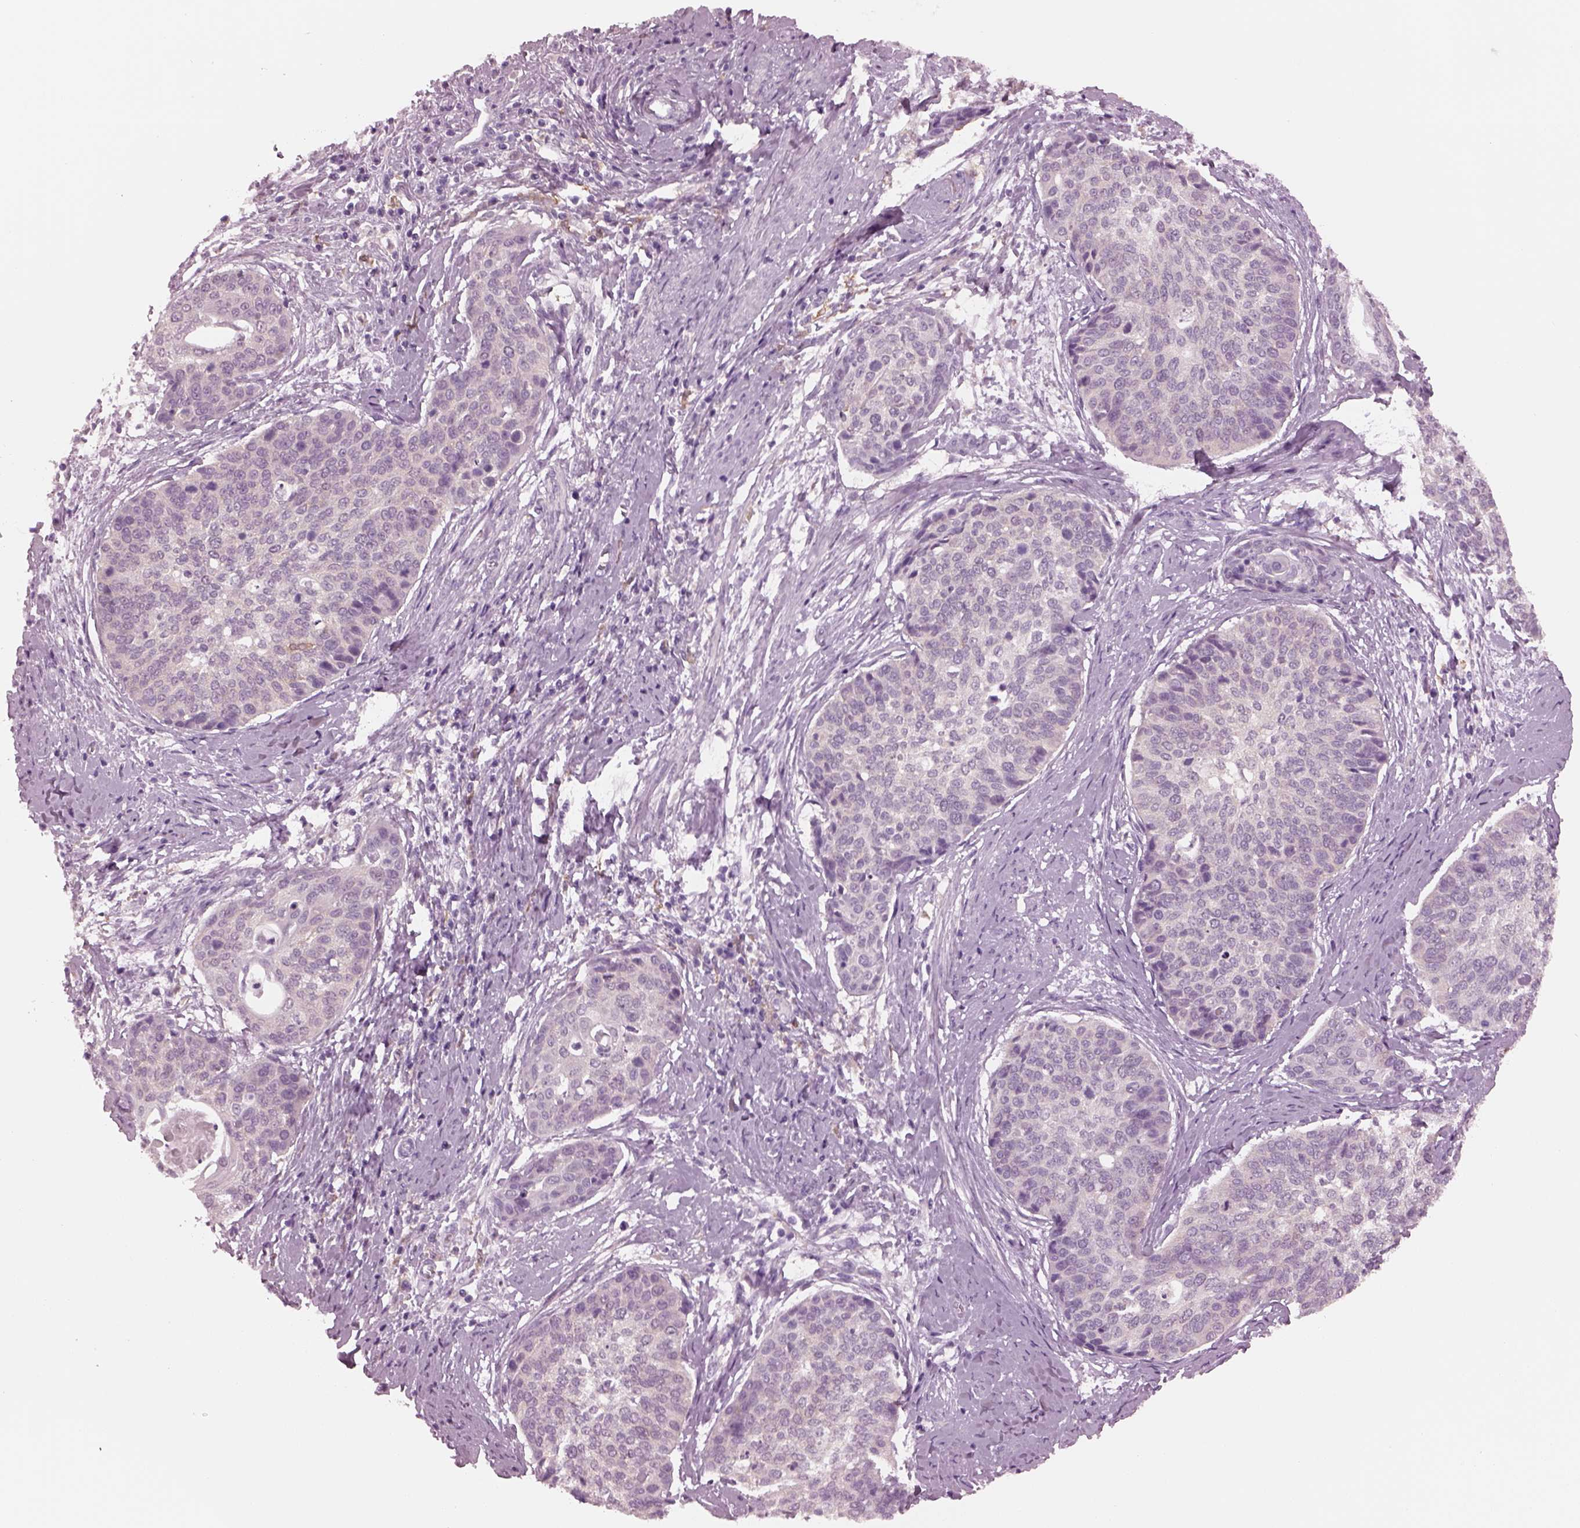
{"staining": {"intensity": "negative", "quantity": "none", "location": "none"}, "tissue": "cervical cancer", "cell_type": "Tumor cells", "image_type": "cancer", "snomed": [{"axis": "morphology", "description": "Squamous cell carcinoma, NOS"}, {"axis": "topography", "description": "Cervix"}], "caption": "This is a image of IHC staining of squamous cell carcinoma (cervical), which shows no staining in tumor cells.", "gene": "SHTN1", "patient": {"sex": "female", "age": 69}}